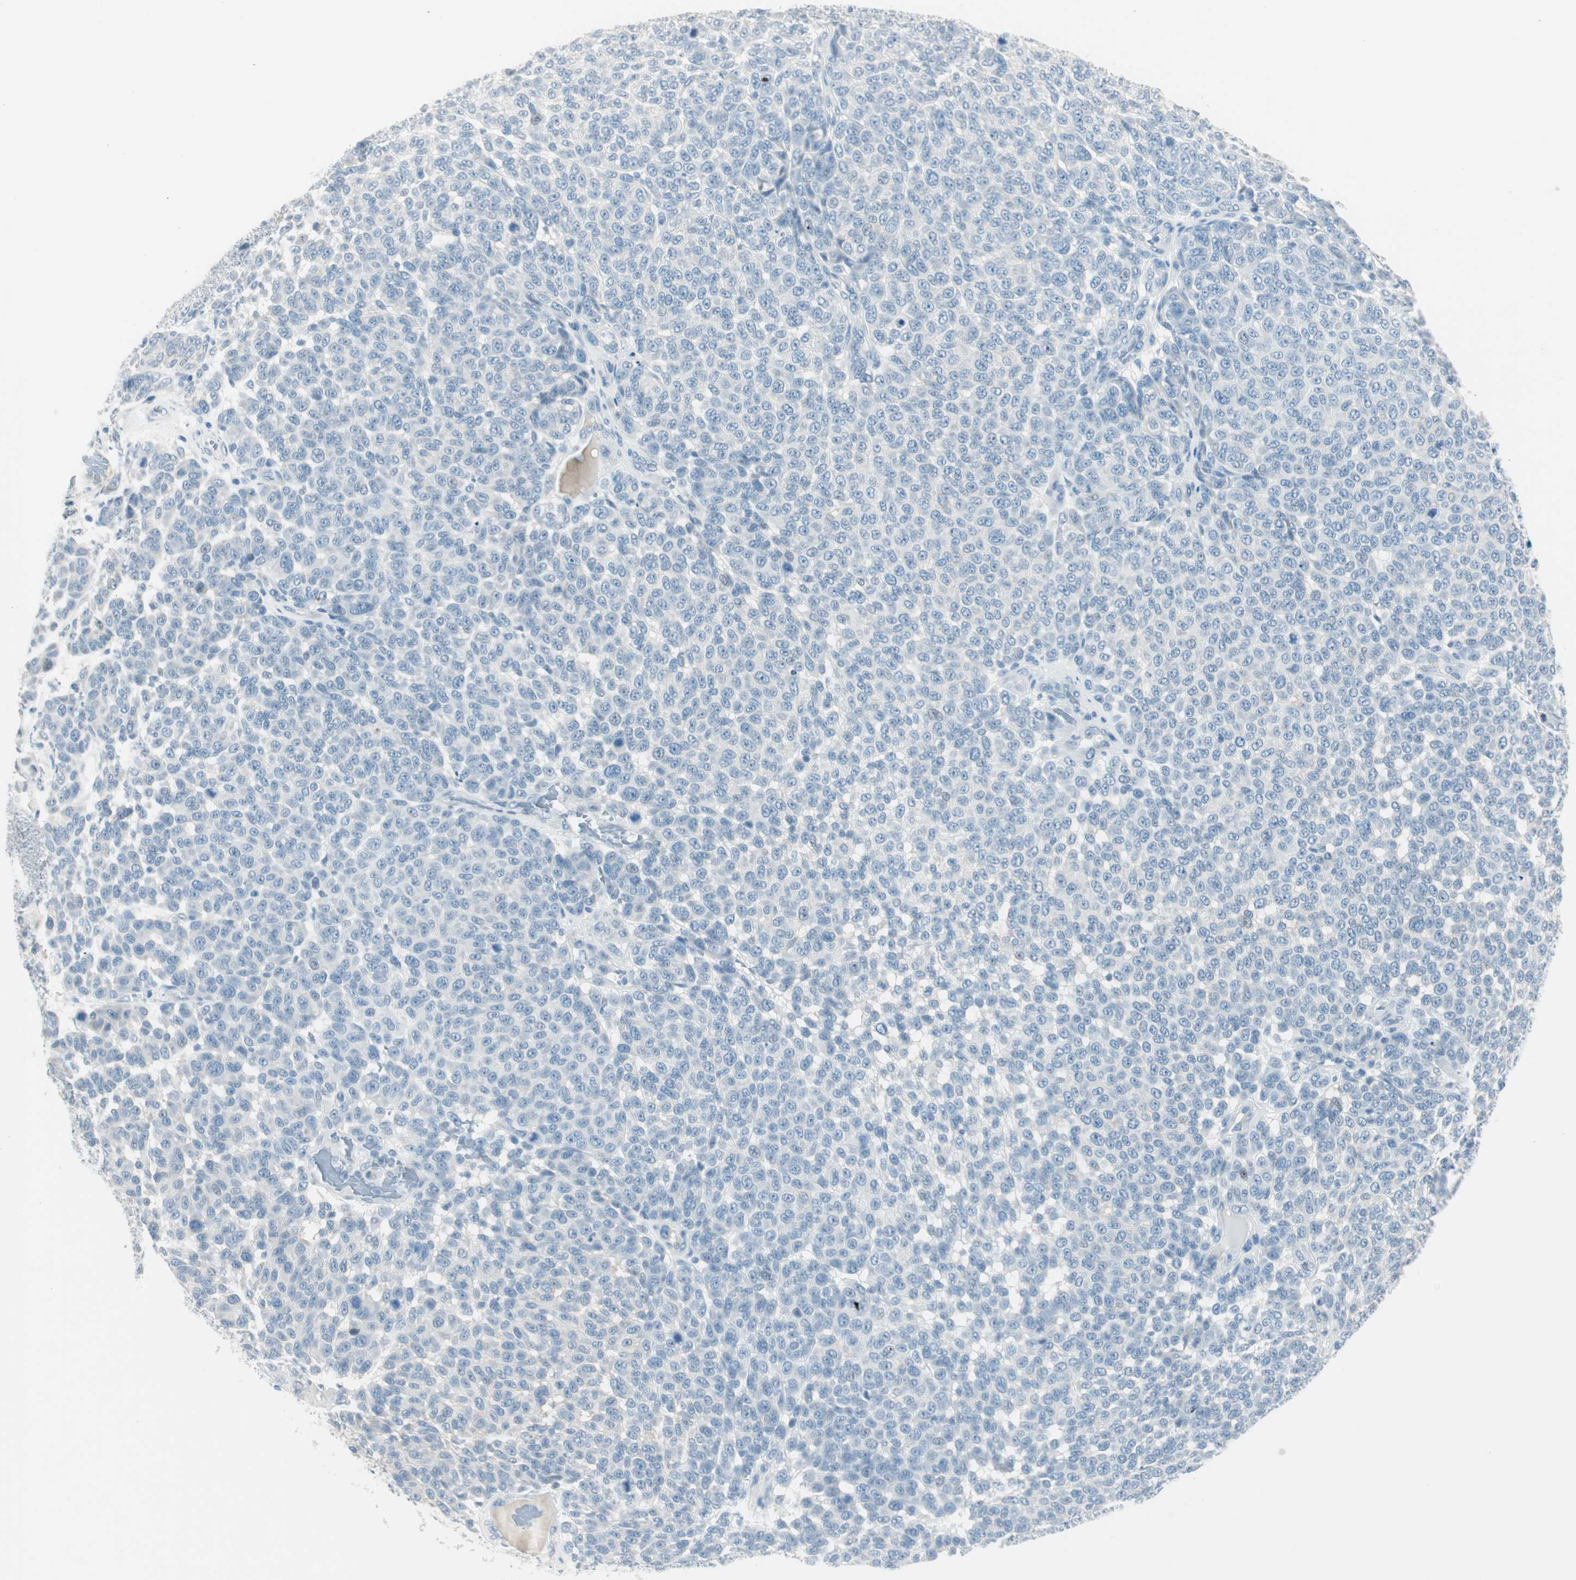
{"staining": {"intensity": "negative", "quantity": "none", "location": "none"}, "tissue": "melanoma", "cell_type": "Tumor cells", "image_type": "cancer", "snomed": [{"axis": "morphology", "description": "Malignant melanoma, NOS"}, {"axis": "topography", "description": "Skin"}], "caption": "DAB (3,3'-diaminobenzidine) immunohistochemical staining of human melanoma shows no significant expression in tumor cells. The staining is performed using DAB brown chromogen with nuclei counter-stained in using hematoxylin.", "gene": "GNAO1", "patient": {"sex": "male", "age": 59}}